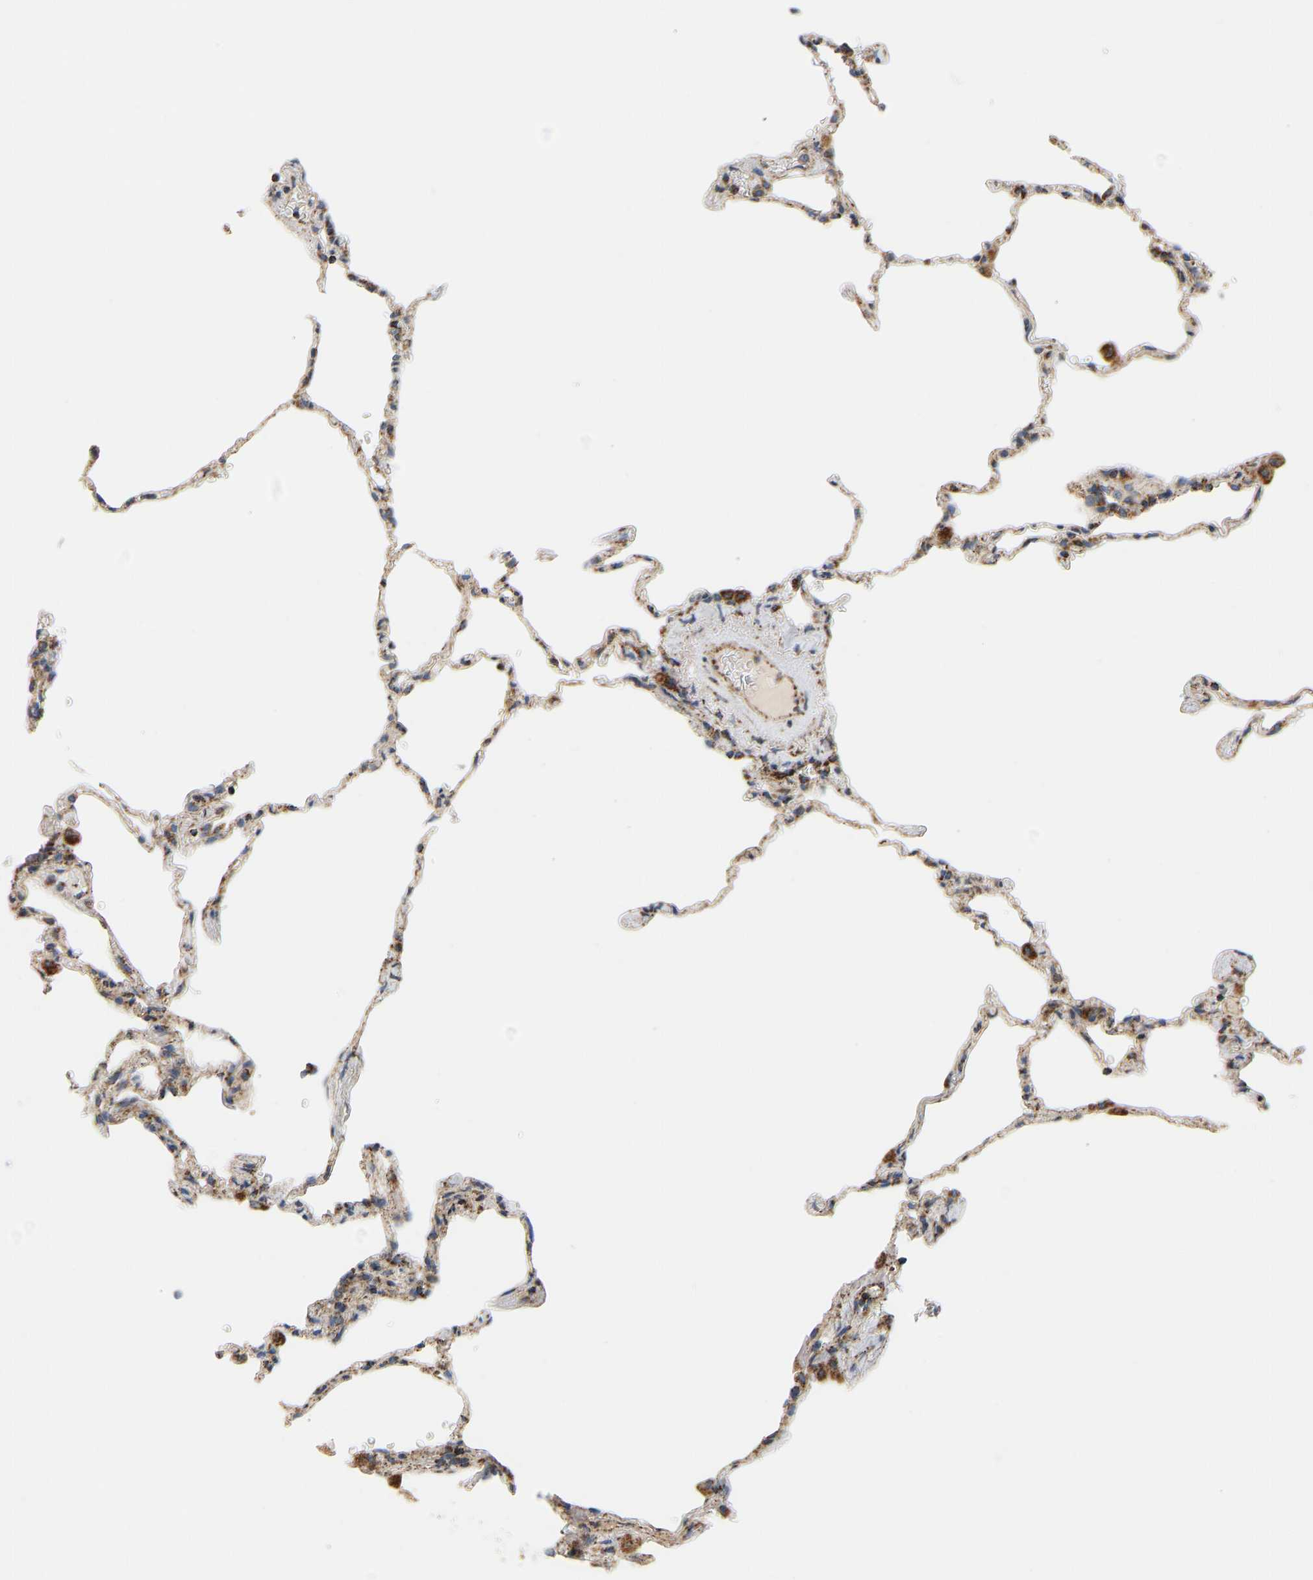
{"staining": {"intensity": "moderate", "quantity": ">75%", "location": "cytoplasmic/membranous"}, "tissue": "lung", "cell_type": "Alveolar cells", "image_type": "normal", "snomed": [{"axis": "morphology", "description": "Normal tissue, NOS"}, {"axis": "topography", "description": "Lung"}], "caption": "The immunohistochemical stain shows moderate cytoplasmic/membranous staining in alveolar cells of benign lung. (Stains: DAB (3,3'-diaminobenzidine) in brown, nuclei in blue, Microscopy: brightfield microscopy at high magnification).", "gene": "GPSM2", "patient": {"sex": "male", "age": 59}}